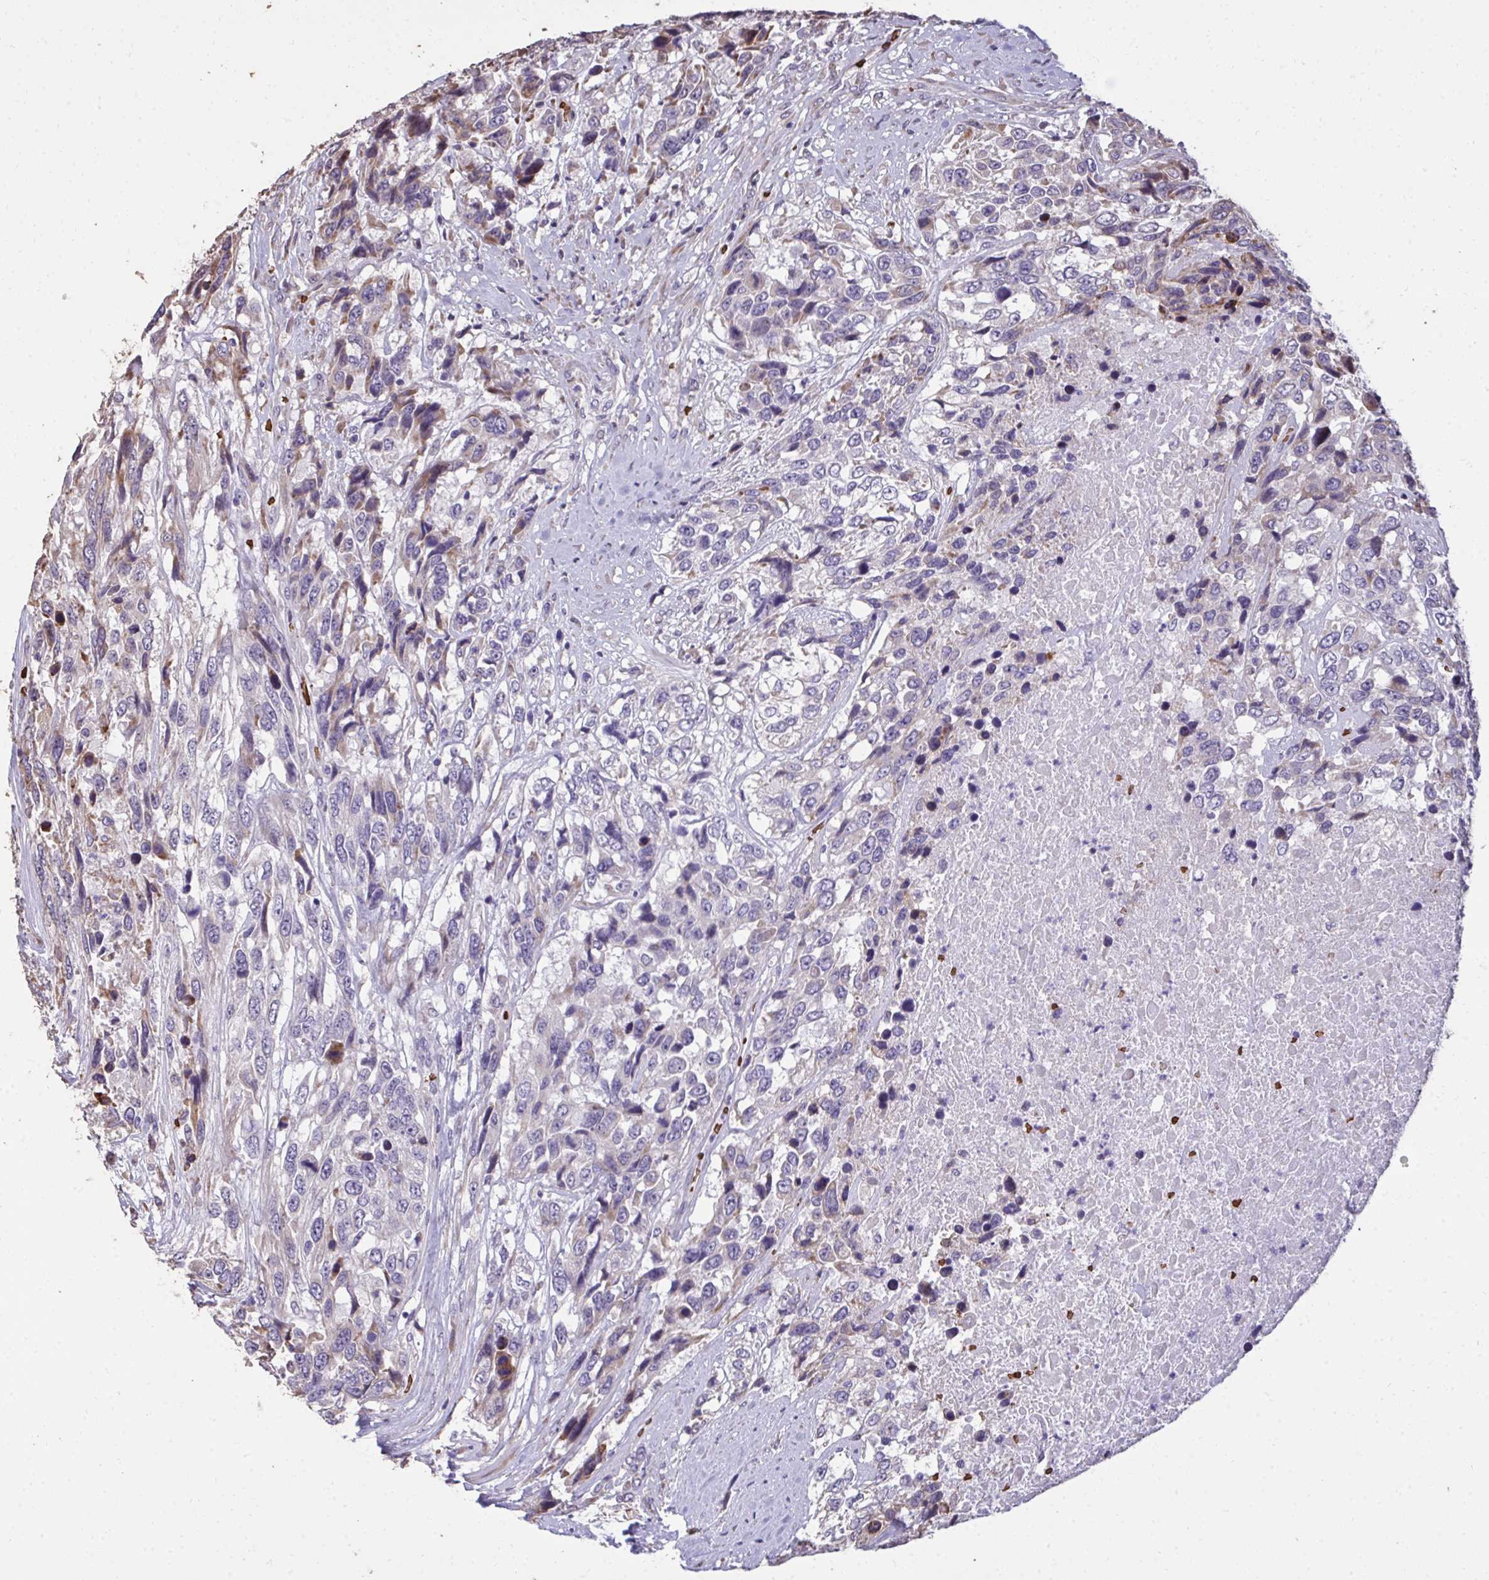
{"staining": {"intensity": "negative", "quantity": "none", "location": "none"}, "tissue": "urothelial cancer", "cell_type": "Tumor cells", "image_type": "cancer", "snomed": [{"axis": "morphology", "description": "Urothelial carcinoma, High grade"}, {"axis": "topography", "description": "Urinary bladder"}], "caption": "This is an immunohistochemistry (IHC) histopathology image of human urothelial cancer. There is no positivity in tumor cells.", "gene": "FIBCD1", "patient": {"sex": "female", "age": 70}}